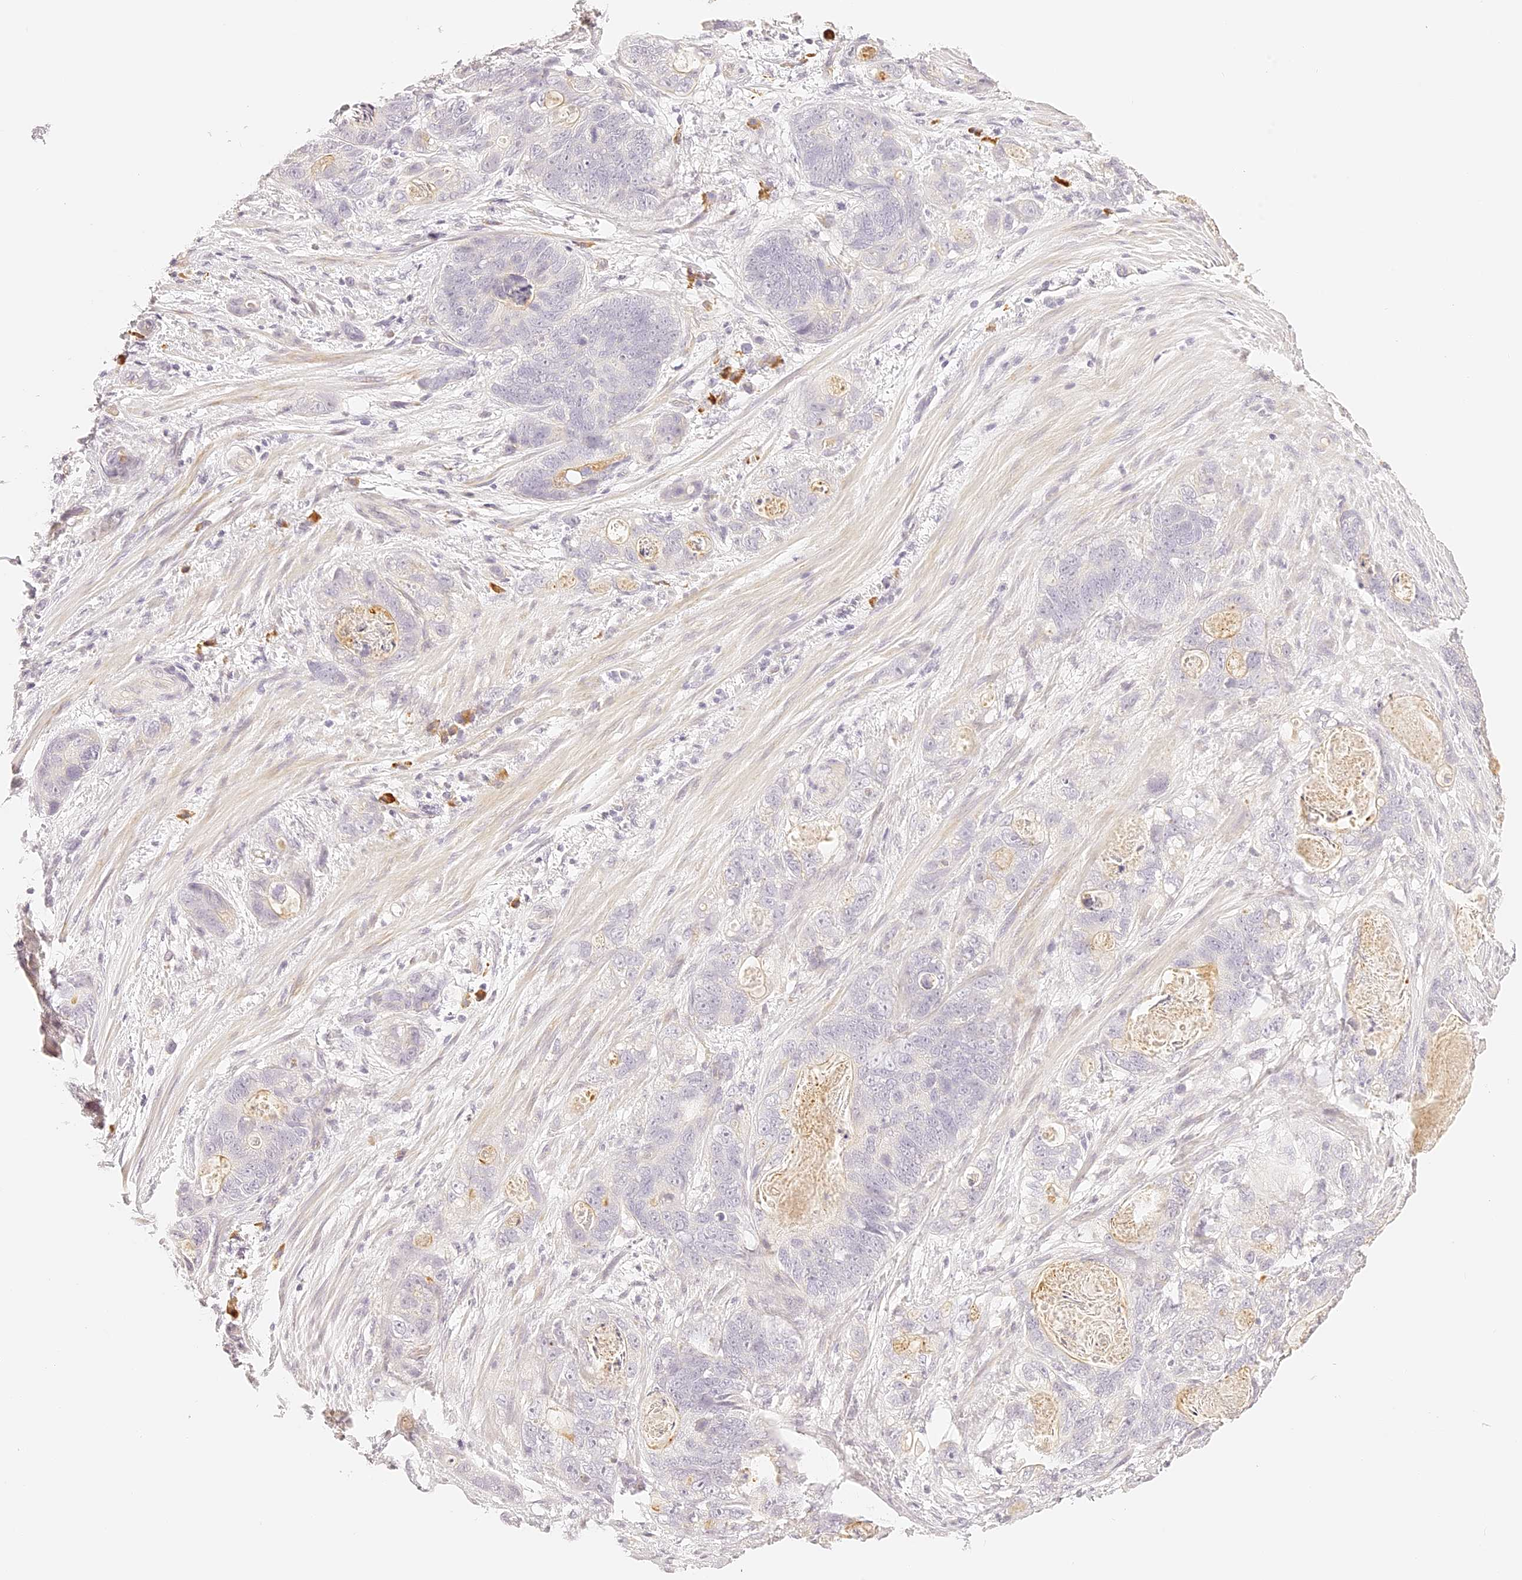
{"staining": {"intensity": "negative", "quantity": "none", "location": "none"}, "tissue": "stomach cancer", "cell_type": "Tumor cells", "image_type": "cancer", "snomed": [{"axis": "morphology", "description": "Normal tissue, NOS"}, {"axis": "morphology", "description": "Adenocarcinoma, NOS"}, {"axis": "topography", "description": "Stomach"}], "caption": "Immunohistochemical staining of human stomach cancer (adenocarcinoma) reveals no significant positivity in tumor cells.", "gene": "TRIM45", "patient": {"sex": "female", "age": 89}}